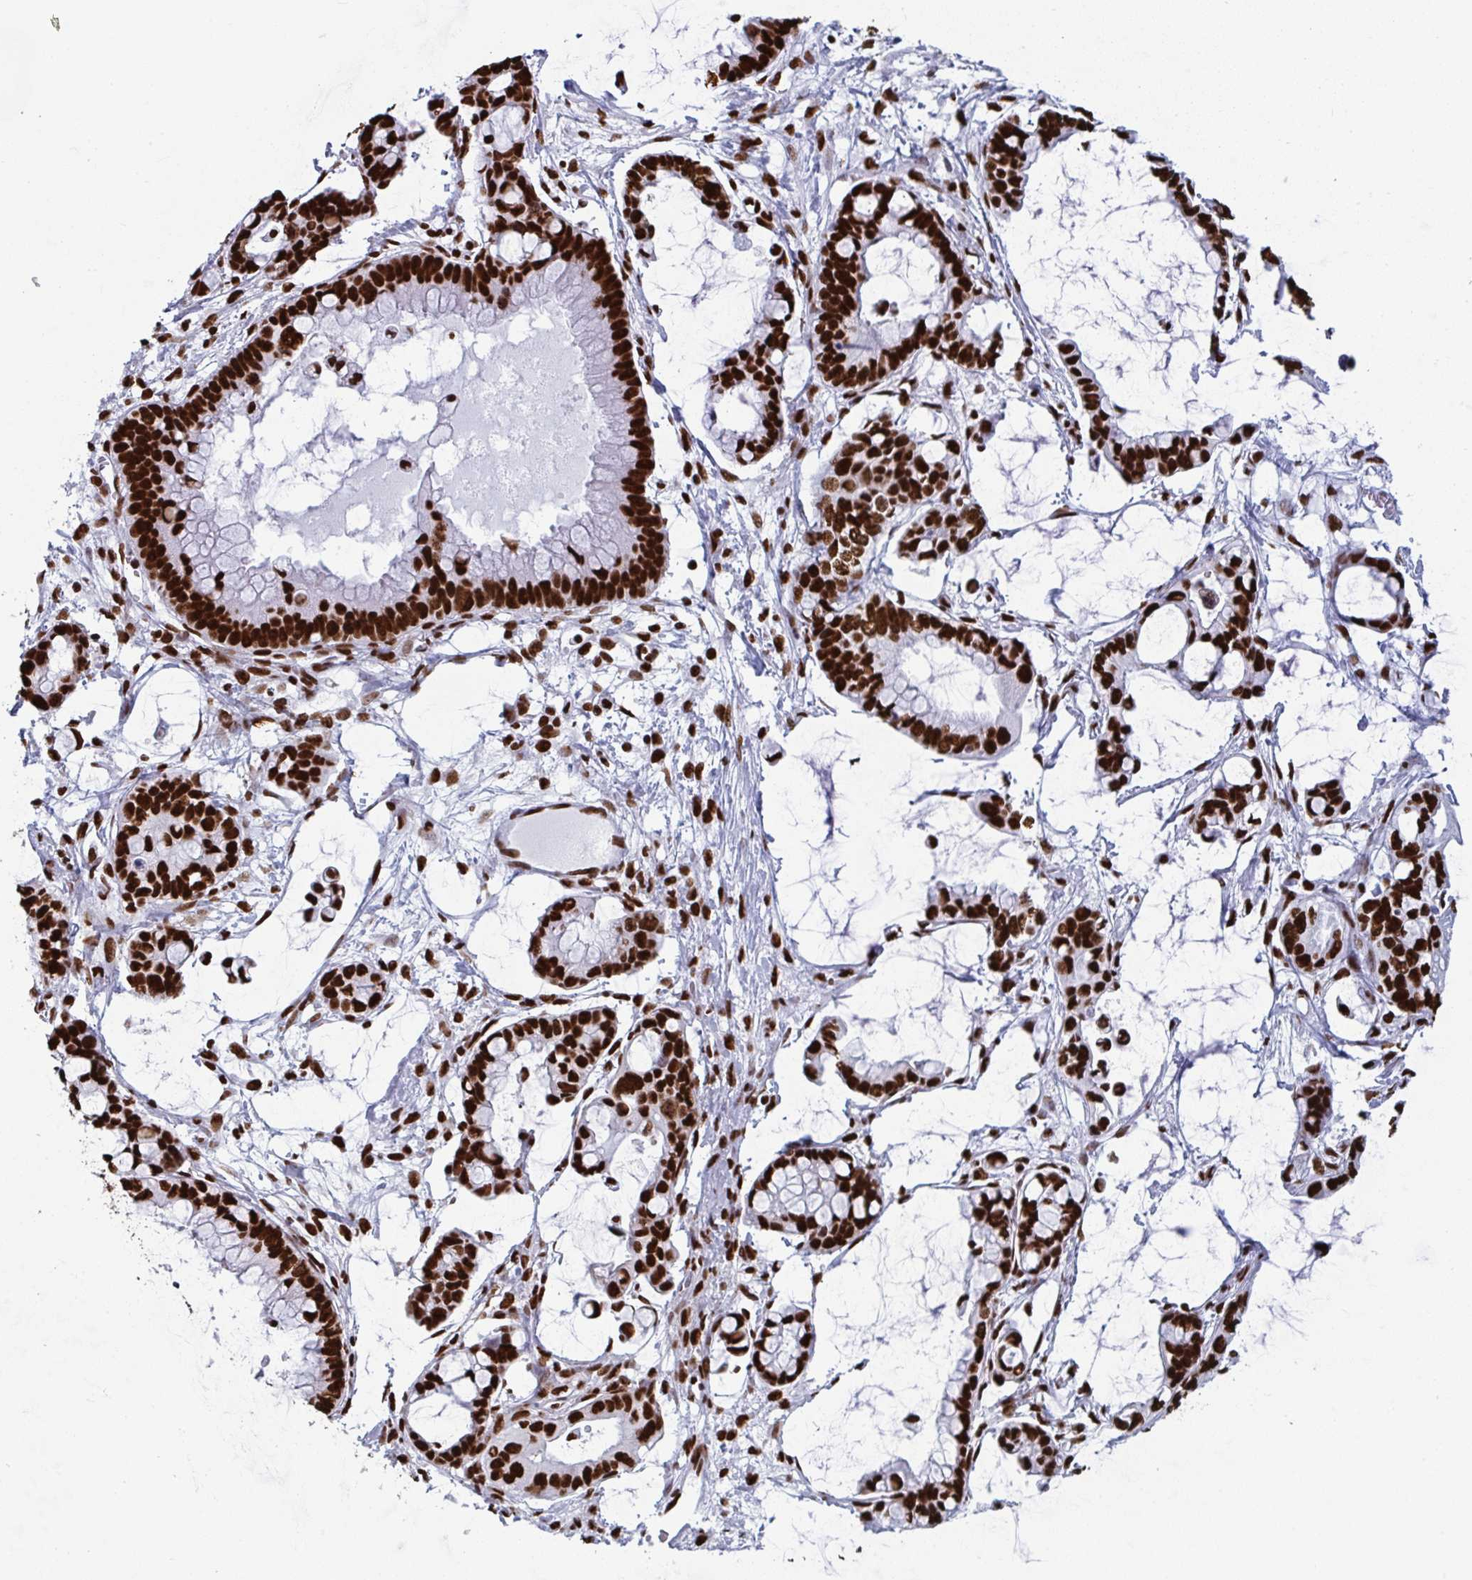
{"staining": {"intensity": "strong", "quantity": ">75%", "location": "nuclear"}, "tissue": "ovarian cancer", "cell_type": "Tumor cells", "image_type": "cancer", "snomed": [{"axis": "morphology", "description": "Cystadenocarcinoma, mucinous, NOS"}, {"axis": "topography", "description": "Ovary"}], "caption": "DAB (3,3'-diaminobenzidine) immunohistochemical staining of ovarian cancer reveals strong nuclear protein expression in approximately >75% of tumor cells. (DAB (3,3'-diaminobenzidine) = brown stain, brightfield microscopy at high magnification).", "gene": "GAR1", "patient": {"sex": "female", "age": 63}}